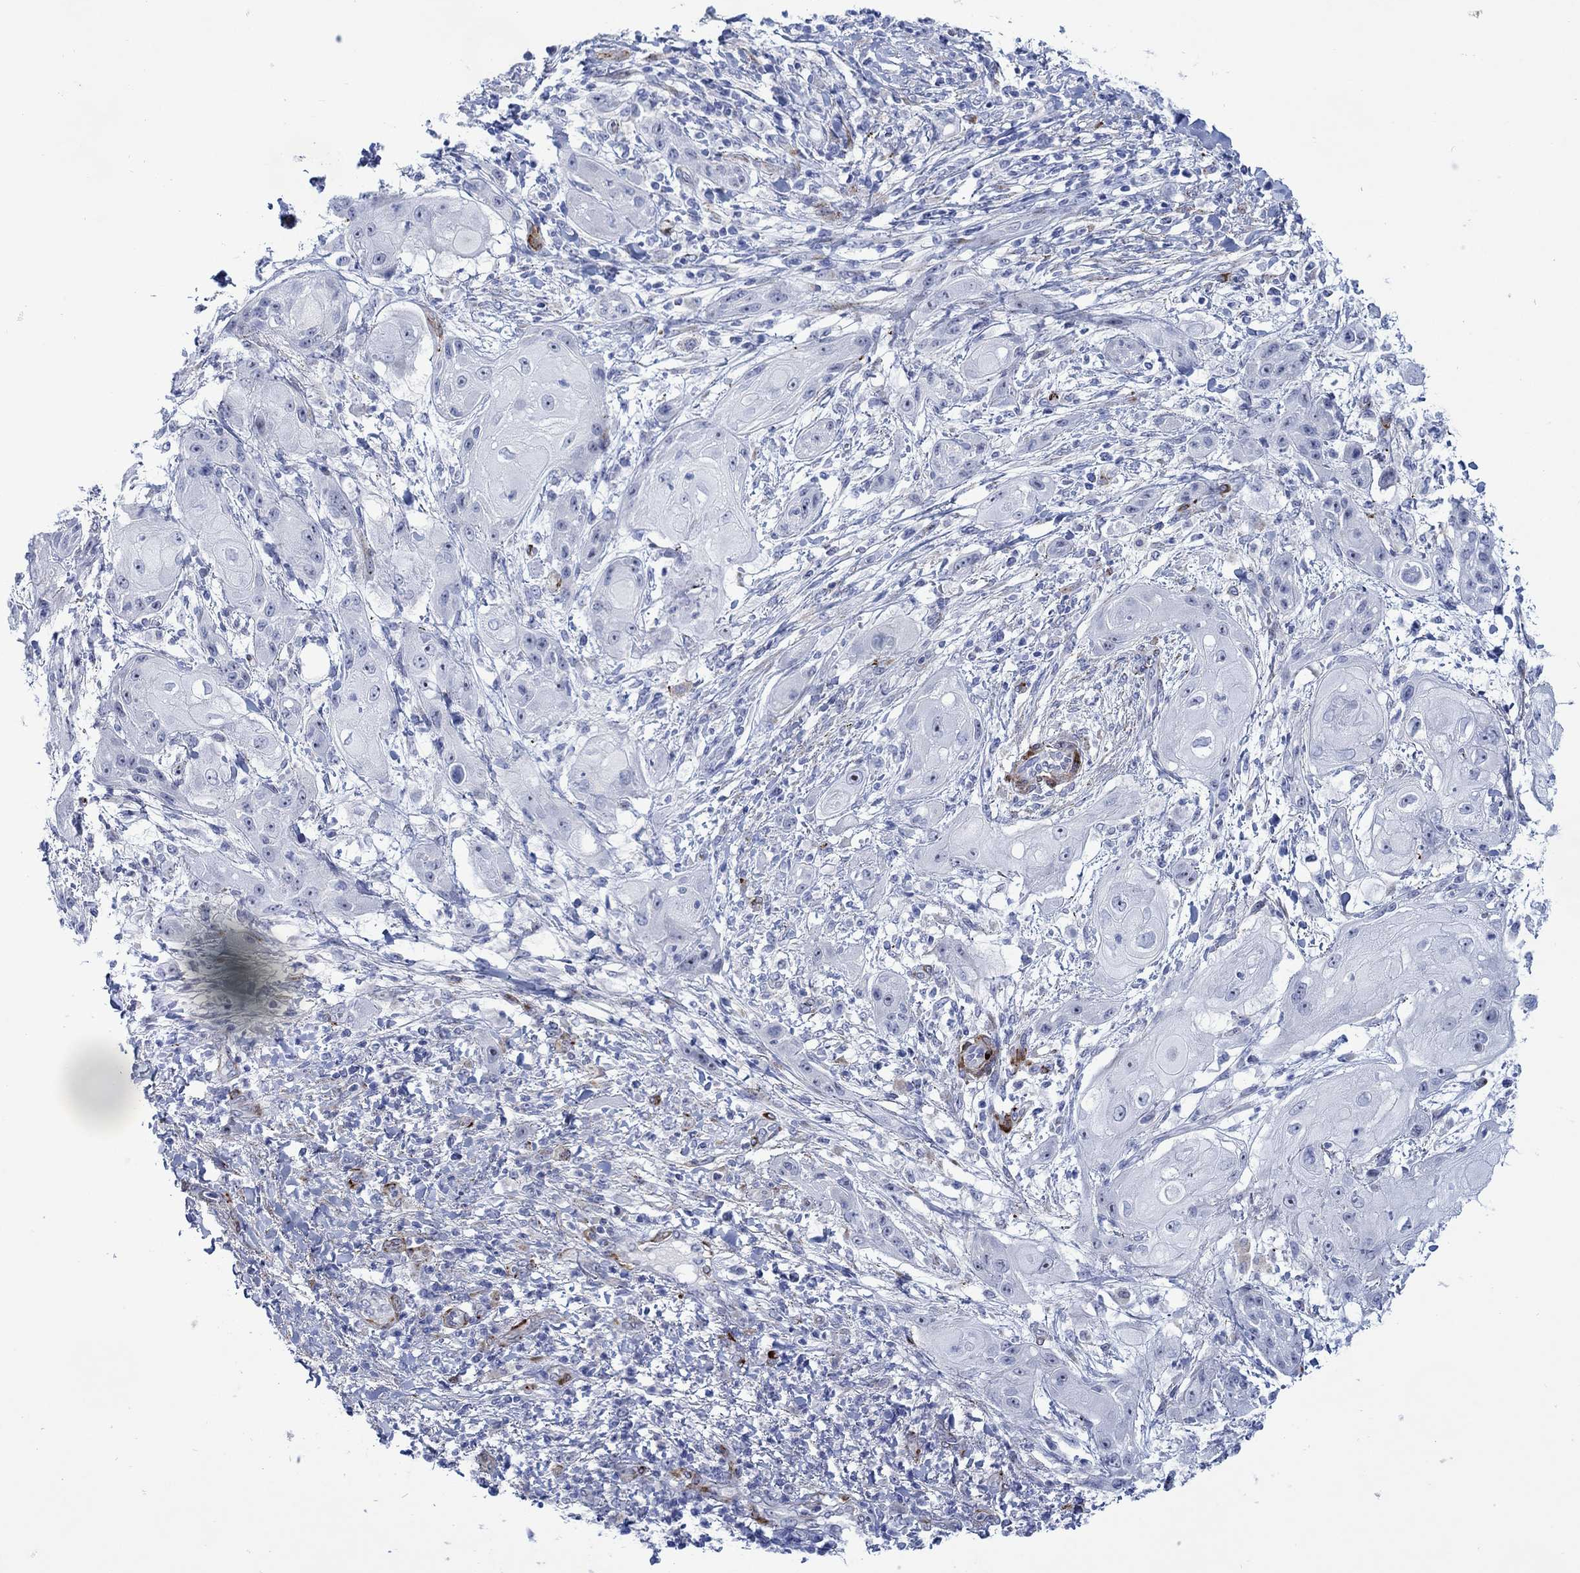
{"staining": {"intensity": "negative", "quantity": "none", "location": "none"}, "tissue": "skin cancer", "cell_type": "Tumor cells", "image_type": "cancer", "snomed": [{"axis": "morphology", "description": "Squamous cell carcinoma, NOS"}, {"axis": "topography", "description": "Skin"}], "caption": "IHC photomicrograph of skin cancer (squamous cell carcinoma) stained for a protein (brown), which reveals no expression in tumor cells. (Brightfield microscopy of DAB IHC at high magnification).", "gene": "KSR2", "patient": {"sex": "male", "age": 62}}